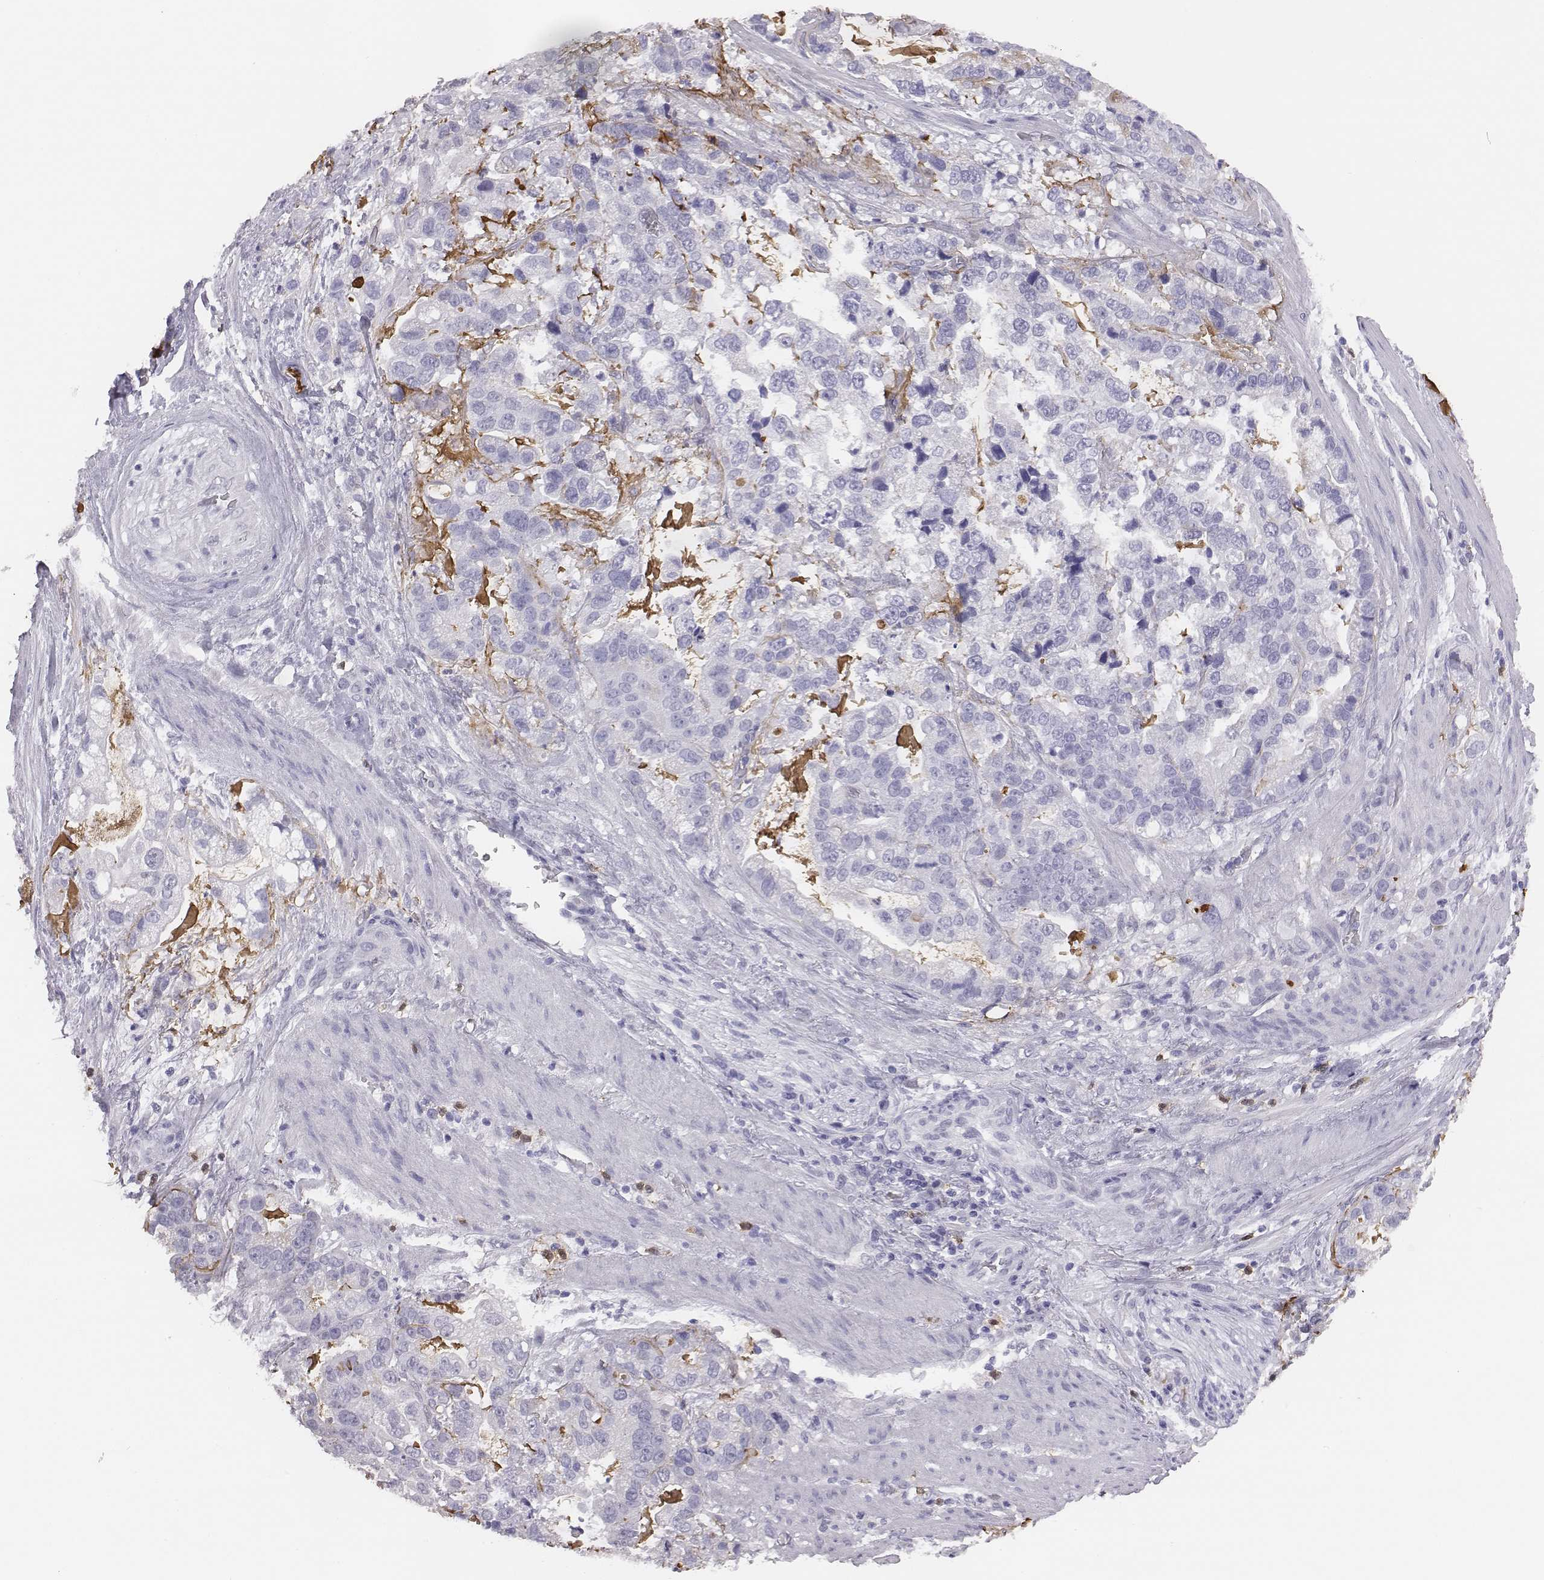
{"staining": {"intensity": "negative", "quantity": "none", "location": "none"}, "tissue": "stomach cancer", "cell_type": "Tumor cells", "image_type": "cancer", "snomed": [{"axis": "morphology", "description": "Adenocarcinoma, NOS"}, {"axis": "topography", "description": "Stomach"}], "caption": "IHC photomicrograph of neoplastic tissue: human stomach adenocarcinoma stained with DAB (3,3'-diaminobenzidine) reveals no significant protein staining in tumor cells. (DAB (3,3'-diaminobenzidine) immunohistochemistry (IHC), high magnification).", "gene": "ACOD1", "patient": {"sex": "male", "age": 59}}